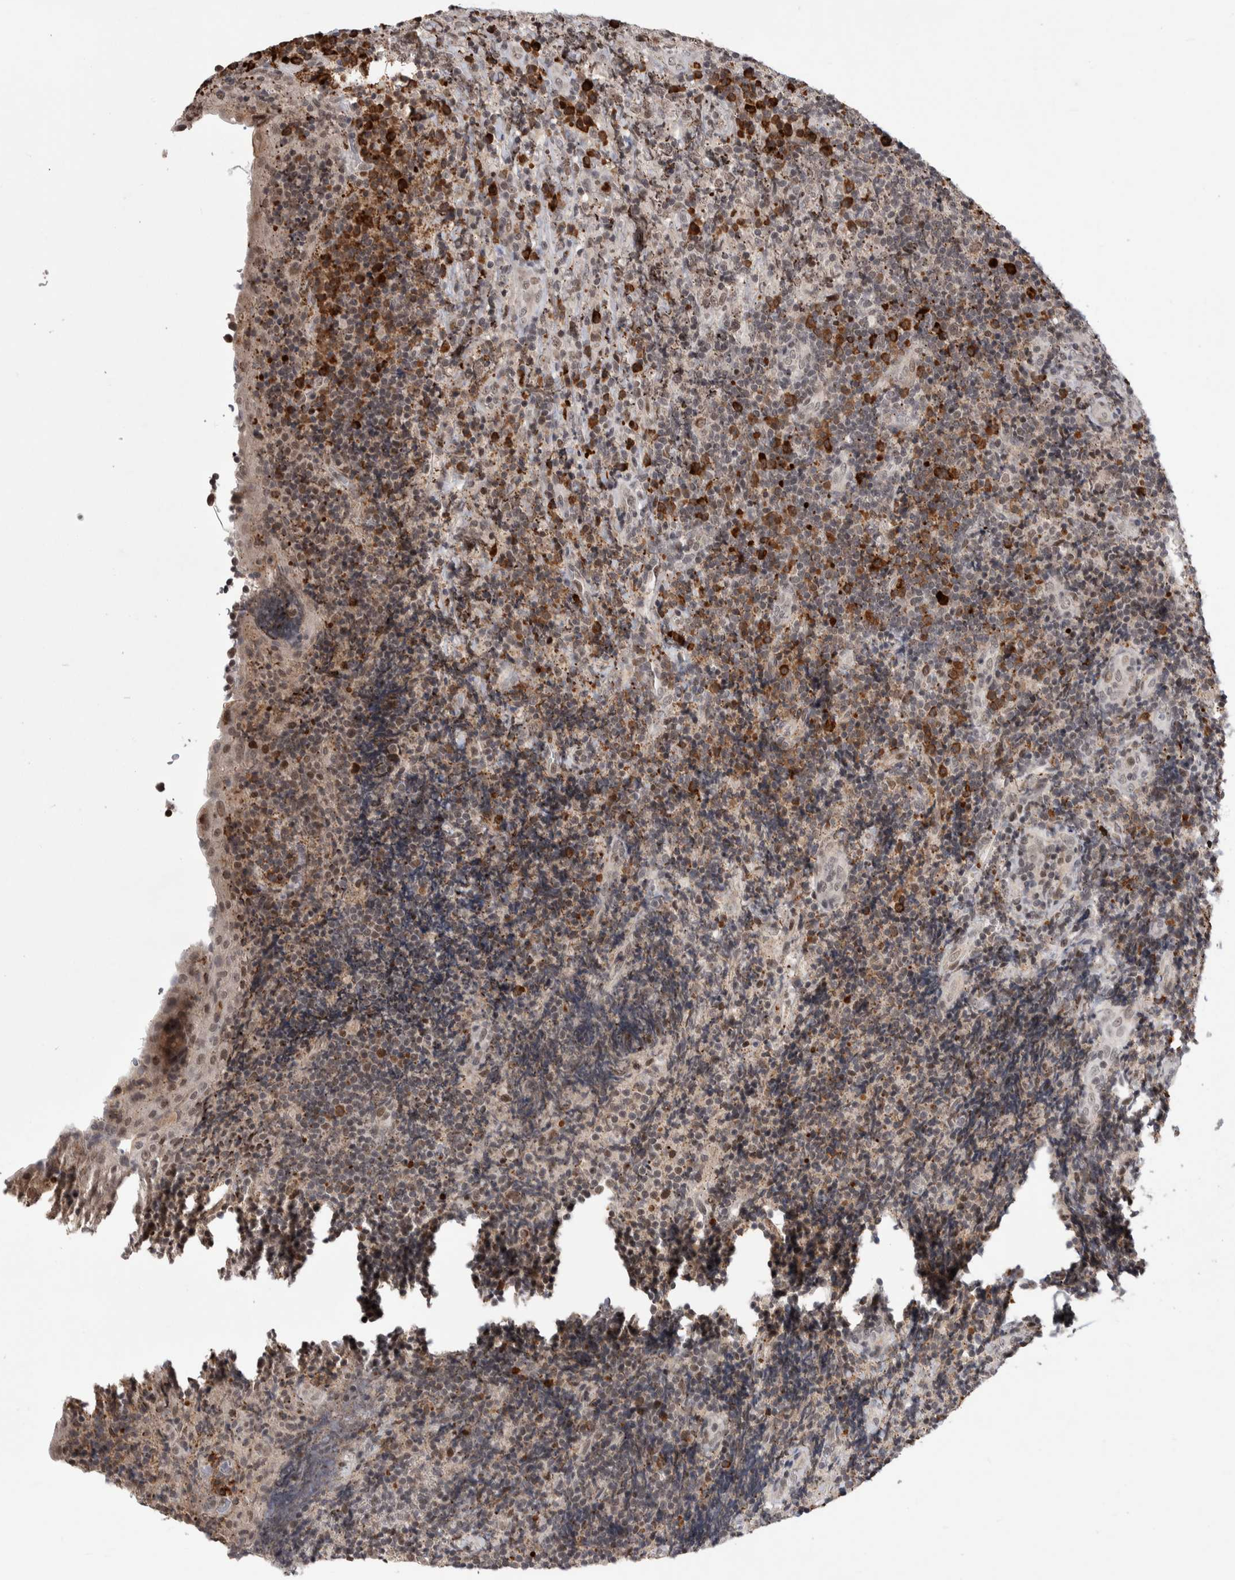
{"staining": {"intensity": "moderate", "quantity": "25%-75%", "location": "nuclear"}, "tissue": "lymphoma", "cell_type": "Tumor cells", "image_type": "cancer", "snomed": [{"axis": "morphology", "description": "Malignant lymphoma, non-Hodgkin's type, High grade"}, {"axis": "topography", "description": "Tonsil"}], "caption": "Tumor cells demonstrate moderate nuclear staining in approximately 25%-75% of cells in lymphoma.", "gene": "ZNF592", "patient": {"sex": "female", "age": 36}}